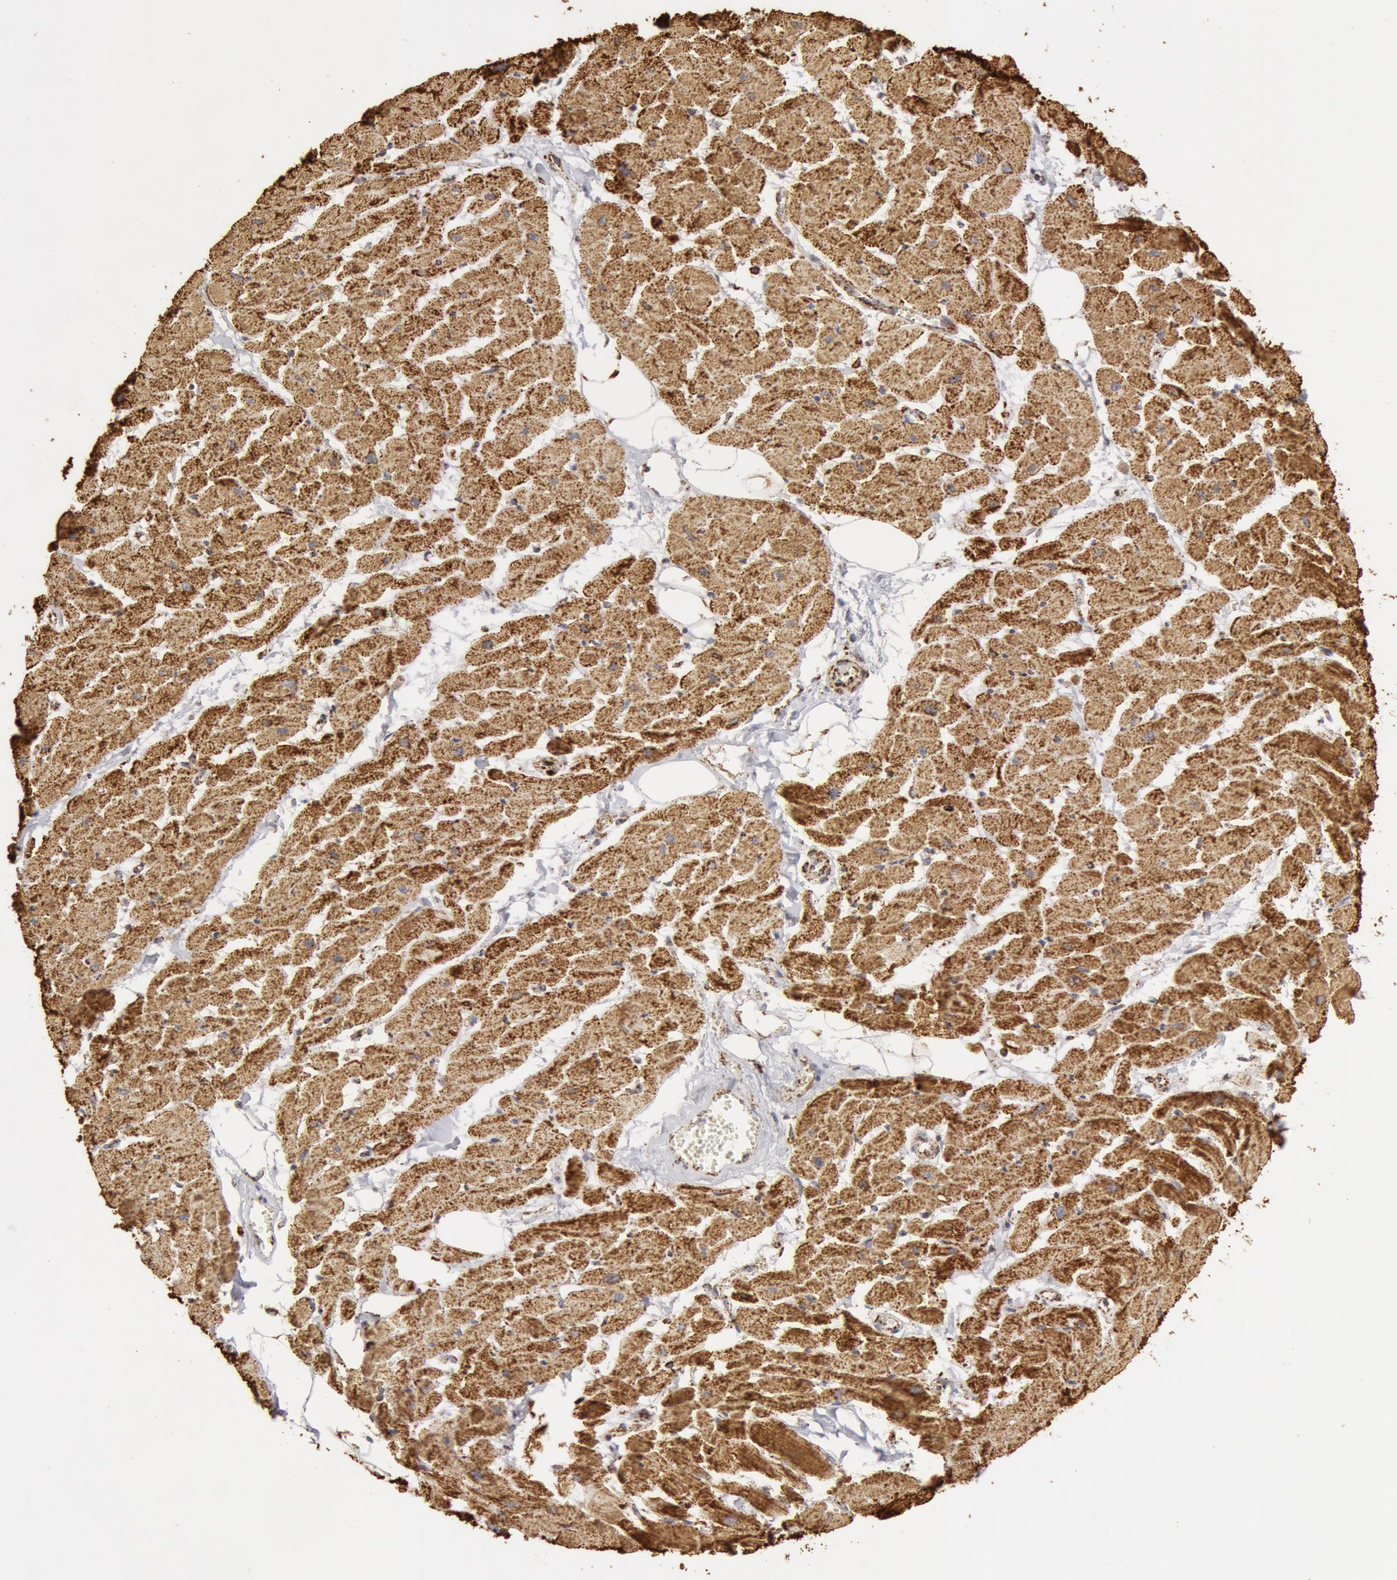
{"staining": {"intensity": "moderate", "quantity": ">75%", "location": "cytoplasmic/membranous"}, "tissue": "heart muscle", "cell_type": "Cardiomyocytes", "image_type": "normal", "snomed": [{"axis": "morphology", "description": "Normal tissue, NOS"}, {"axis": "topography", "description": "Heart"}], "caption": "Human heart muscle stained for a protein (brown) displays moderate cytoplasmic/membranous positive positivity in approximately >75% of cardiomyocytes.", "gene": "ATP5F1B", "patient": {"sex": "female", "age": 19}}